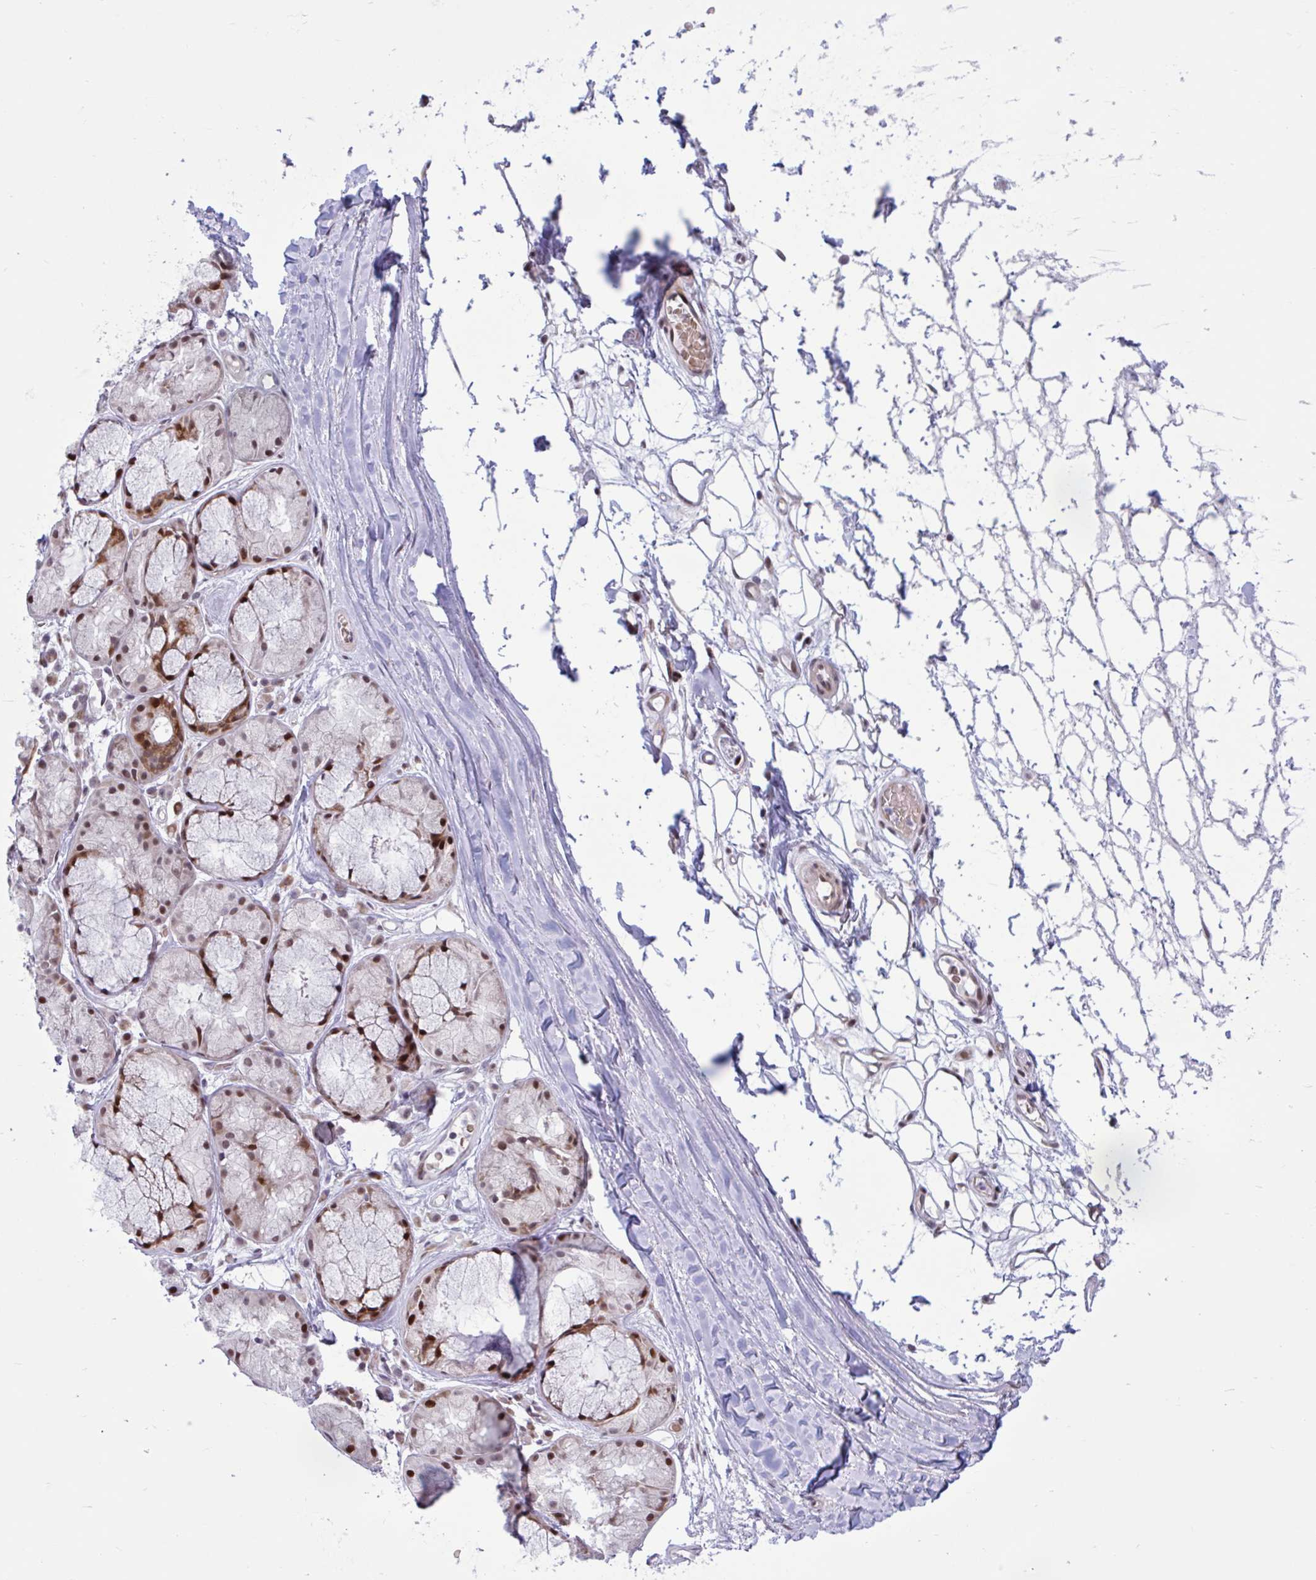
{"staining": {"intensity": "negative", "quantity": "none", "location": "none"}, "tissue": "adipose tissue", "cell_type": "Adipocytes", "image_type": "normal", "snomed": [{"axis": "morphology", "description": "Normal tissue, NOS"}, {"axis": "topography", "description": "Lymph node"}, {"axis": "topography", "description": "Cartilage tissue"}, {"axis": "topography", "description": "Nasopharynx"}], "caption": "Adipocytes show no significant protein staining in benign adipose tissue. The staining is performed using DAB brown chromogen with nuclei counter-stained in using hematoxylin.", "gene": "RBL1", "patient": {"sex": "male", "age": 63}}